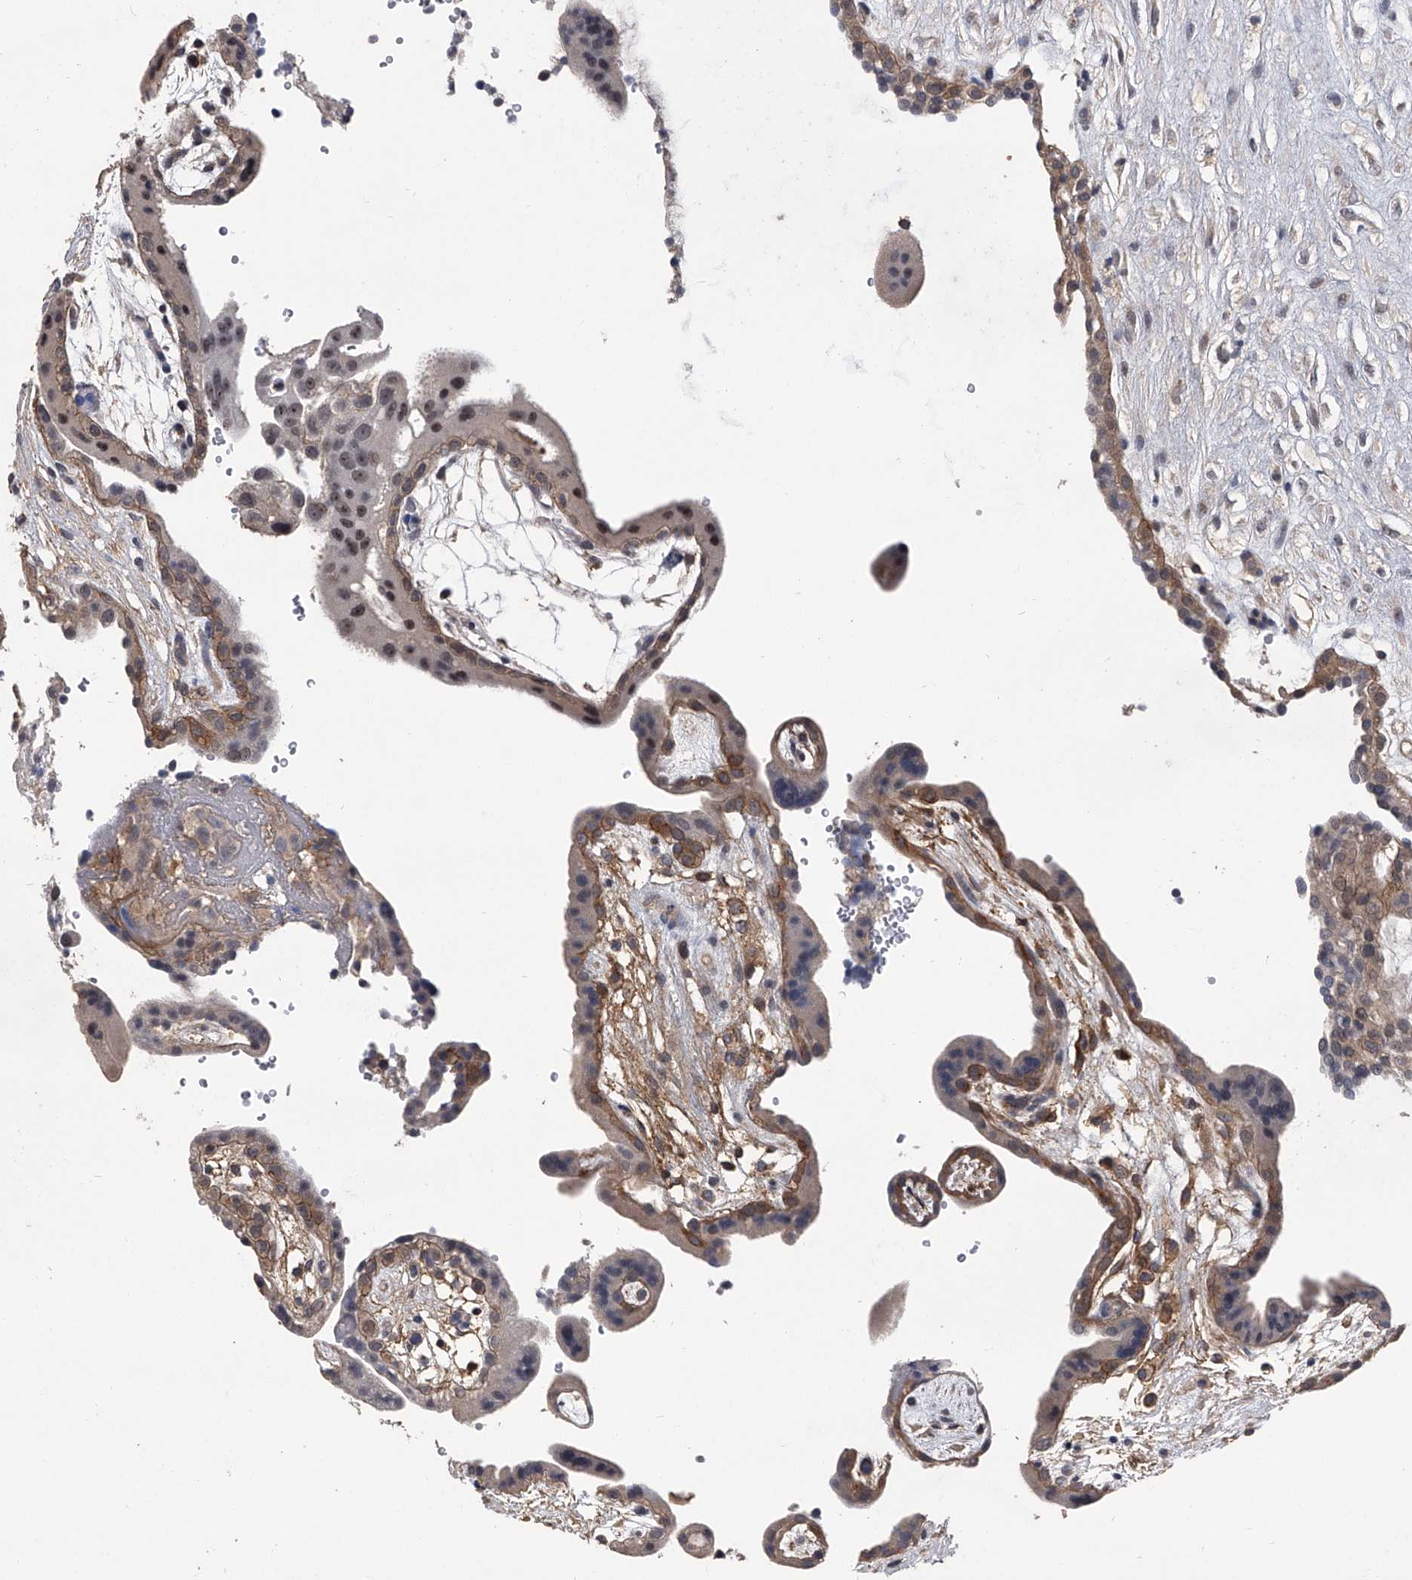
{"staining": {"intensity": "moderate", "quantity": "25%-75%", "location": "cytoplasmic/membranous"}, "tissue": "placenta", "cell_type": "Trophoblastic cells", "image_type": "normal", "snomed": [{"axis": "morphology", "description": "Normal tissue, NOS"}, {"axis": "topography", "description": "Placenta"}], "caption": "Brown immunohistochemical staining in normal placenta shows moderate cytoplasmic/membranous expression in about 25%-75% of trophoblastic cells.", "gene": "MAP4K3", "patient": {"sex": "female", "age": 18}}